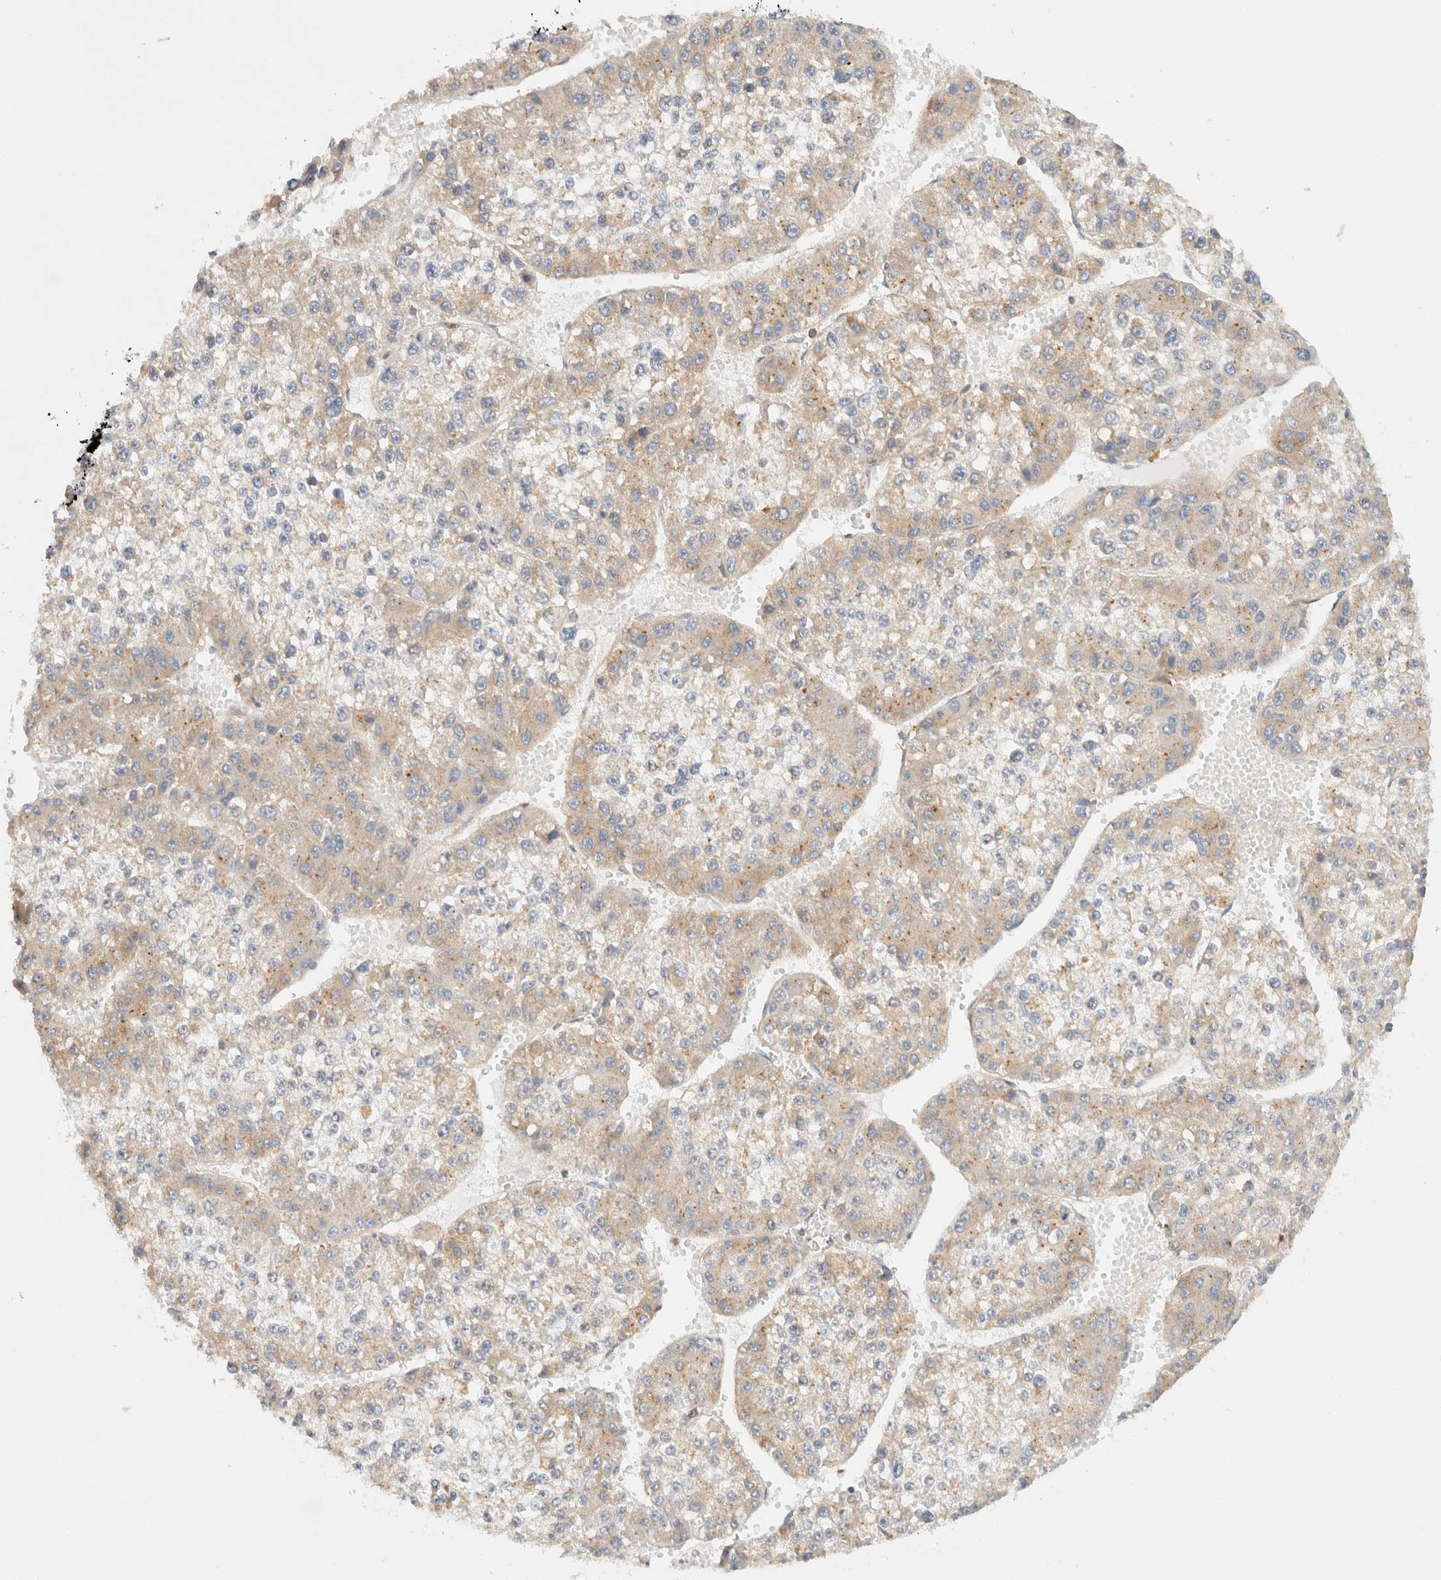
{"staining": {"intensity": "weak", "quantity": "25%-75%", "location": "cytoplasmic/membranous"}, "tissue": "liver cancer", "cell_type": "Tumor cells", "image_type": "cancer", "snomed": [{"axis": "morphology", "description": "Carcinoma, Hepatocellular, NOS"}, {"axis": "topography", "description": "Liver"}], "caption": "About 25%-75% of tumor cells in liver cancer display weak cytoplasmic/membranous protein expression as visualized by brown immunohistochemical staining.", "gene": "RABEP1", "patient": {"sex": "female", "age": 73}}